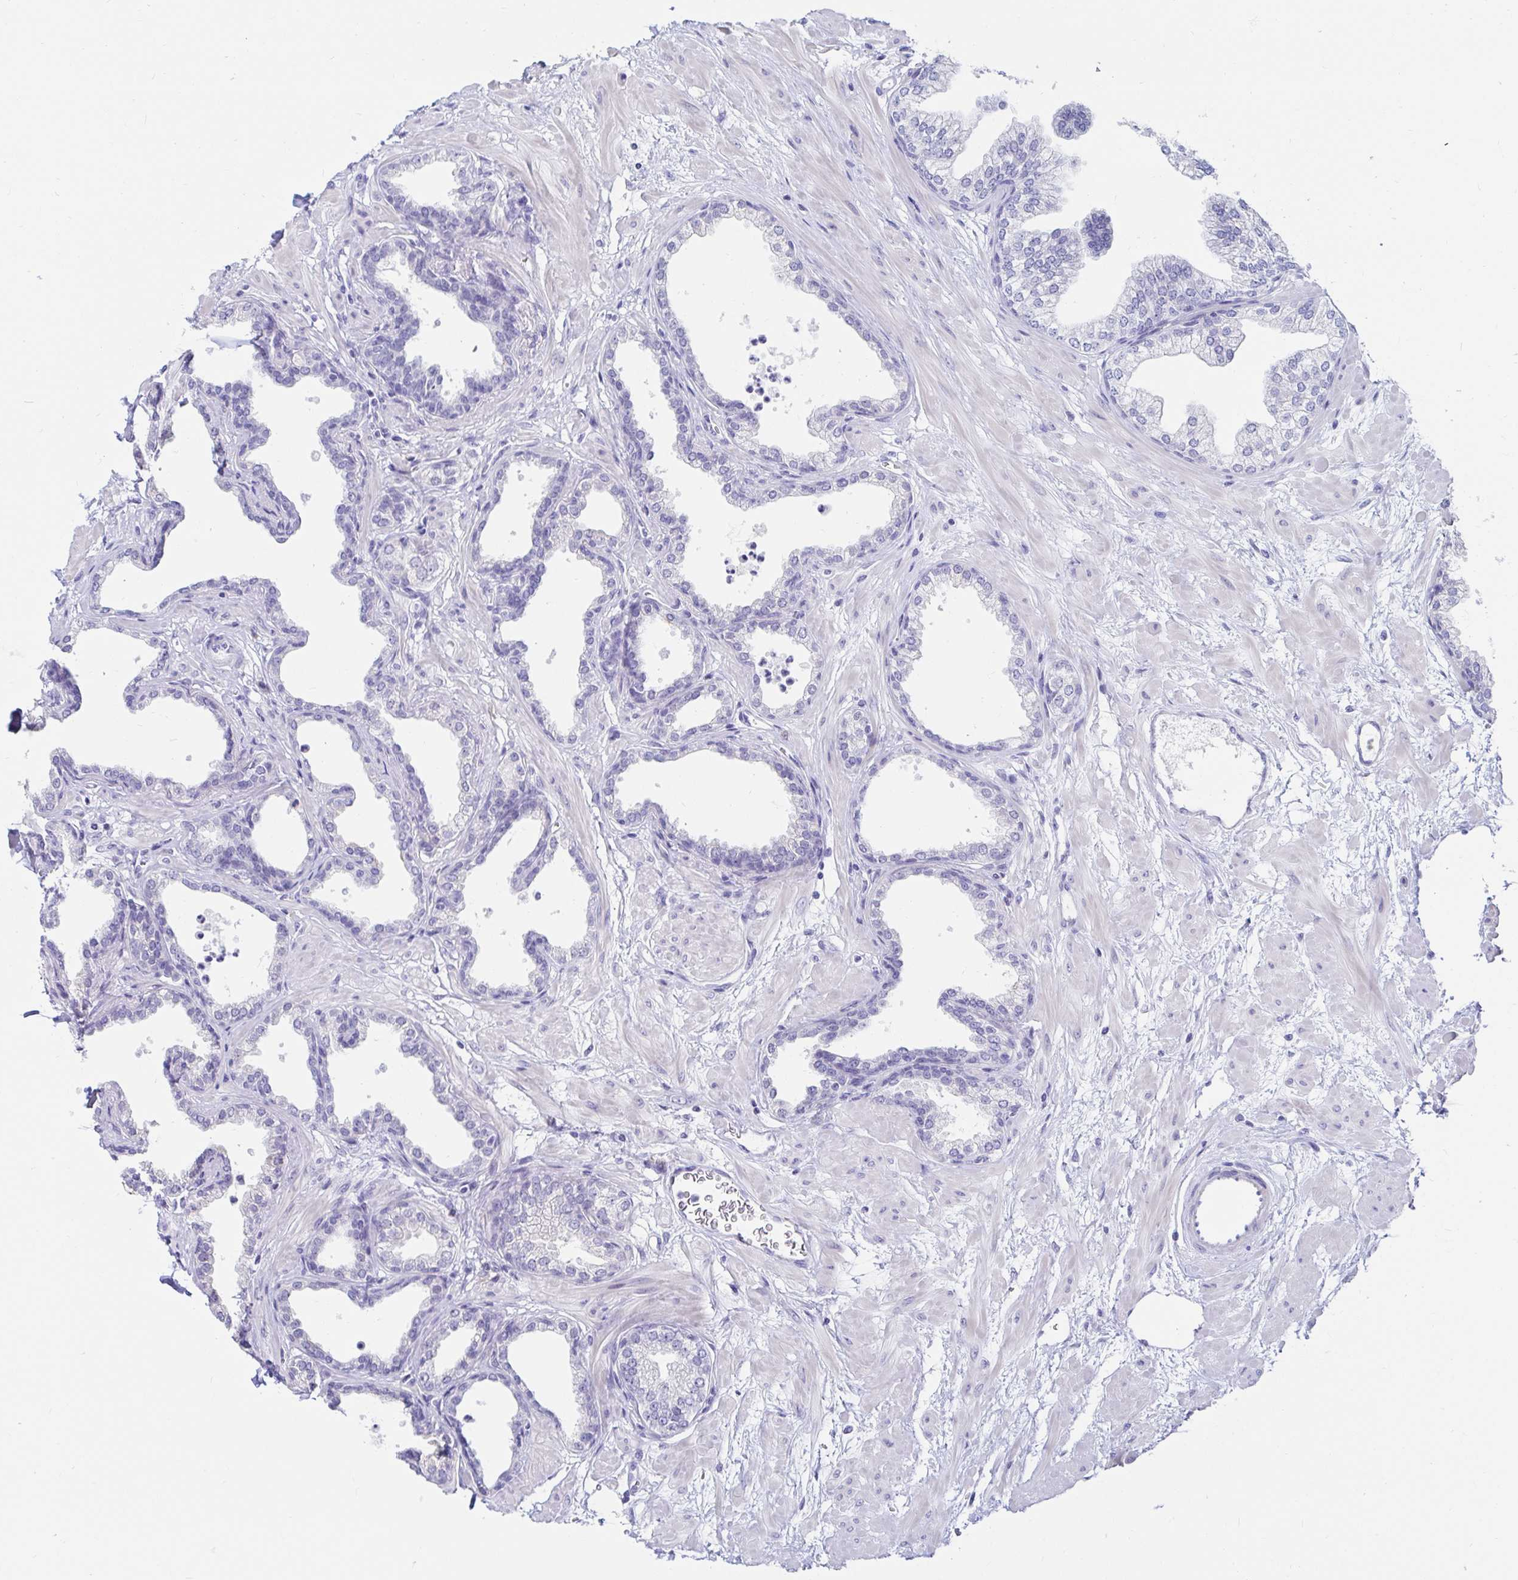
{"staining": {"intensity": "negative", "quantity": "none", "location": "none"}, "tissue": "prostate", "cell_type": "Glandular cells", "image_type": "normal", "snomed": [{"axis": "morphology", "description": "Normal tissue, NOS"}, {"axis": "topography", "description": "Prostate"}], "caption": "Glandular cells show no significant expression in normal prostate.", "gene": "C4orf17", "patient": {"sex": "male", "age": 37}}